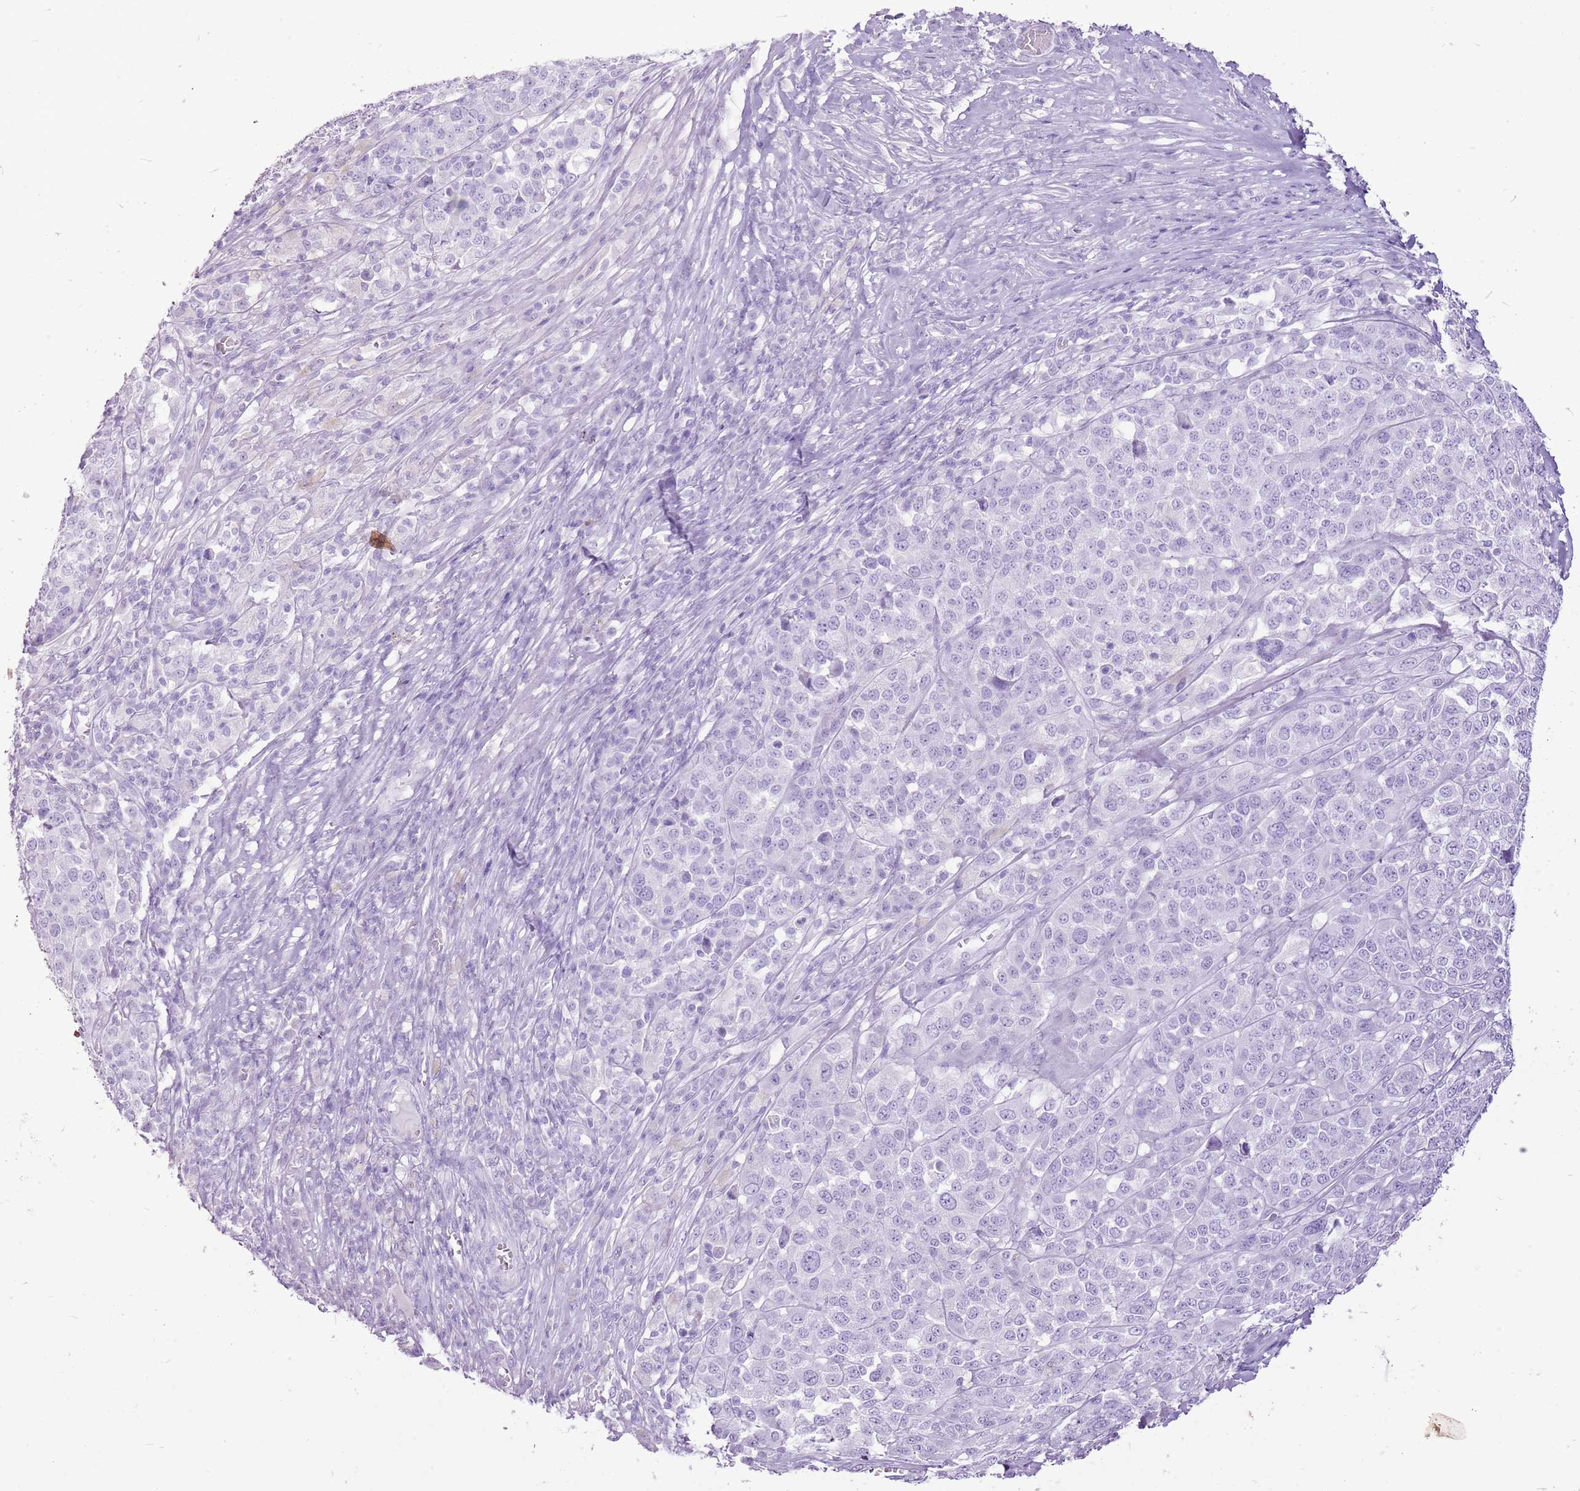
{"staining": {"intensity": "negative", "quantity": "none", "location": "none"}, "tissue": "melanoma", "cell_type": "Tumor cells", "image_type": "cancer", "snomed": [{"axis": "morphology", "description": "Malignant melanoma, Metastatic site"}, {"axis": "topography", "description": "Lymph node"}], "caption": "A photomicrograph of human melanoma is negative for staining in tumor cells.", "gene": "CNFN", "patient": {"sex": "male", "age": 44}}